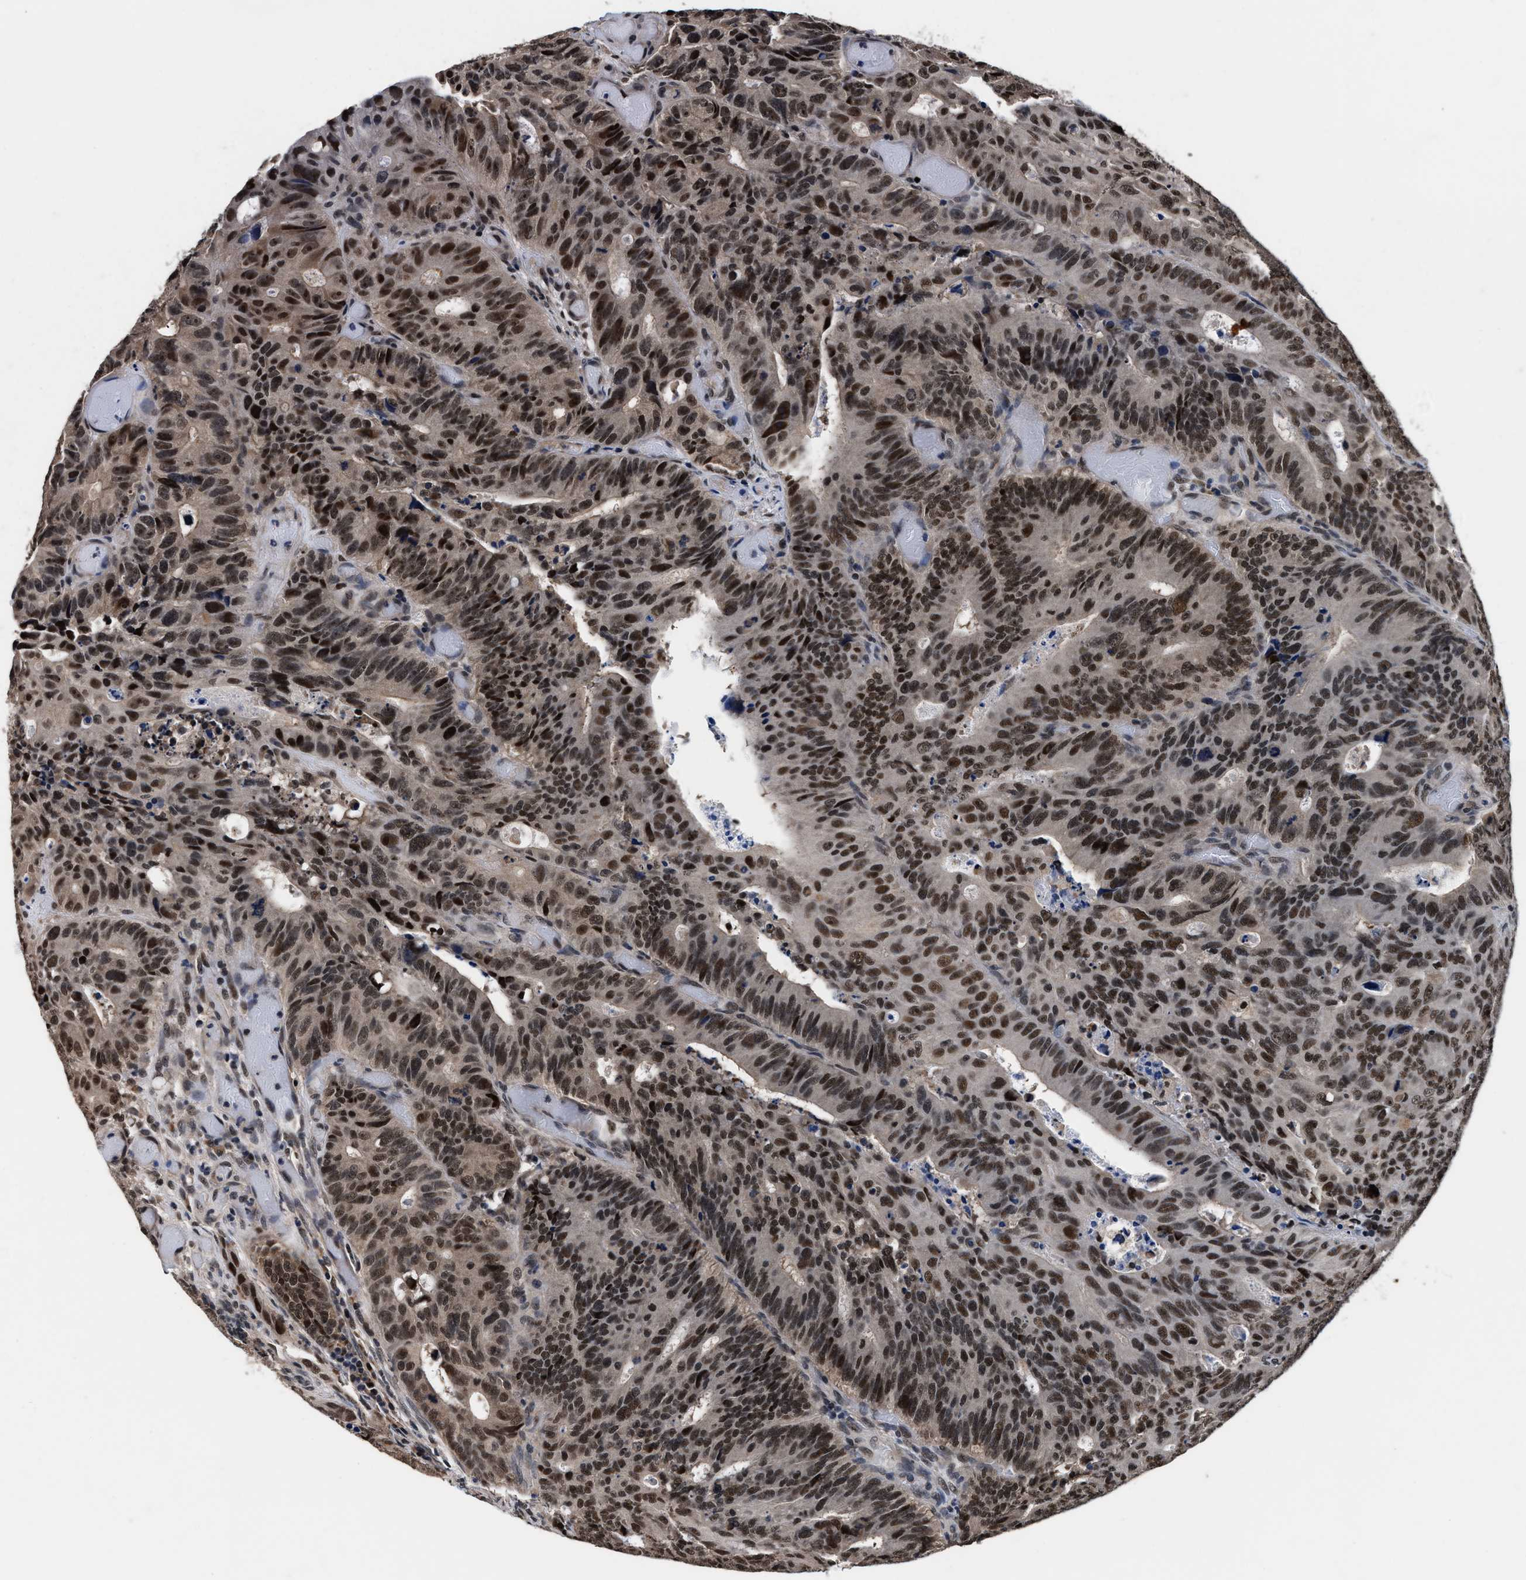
{"staining": {"intensity": "strong", "quantity": ">75%", "location": "nuclear"}, "tissue": "colorectal cancer", "cell_type": "Tumor cells", "image_type": "cancer", "snomed": [{"axis": "morphology", "description": "Adenocarcinoma, NOS"}, {"axis": "topography", "description": "Colon"}], "caption": "Protein expression analysis of colorectal adenocarcinoma demonstrates strong nuclear expression in approximately >75% of tumor cells. (Stains: DAB in brown, nuclei in blue, Microscopy: brightfield microscopy at high magnification).", "gene": "USP16", "patient": {"sex": "male", "age": 87}}